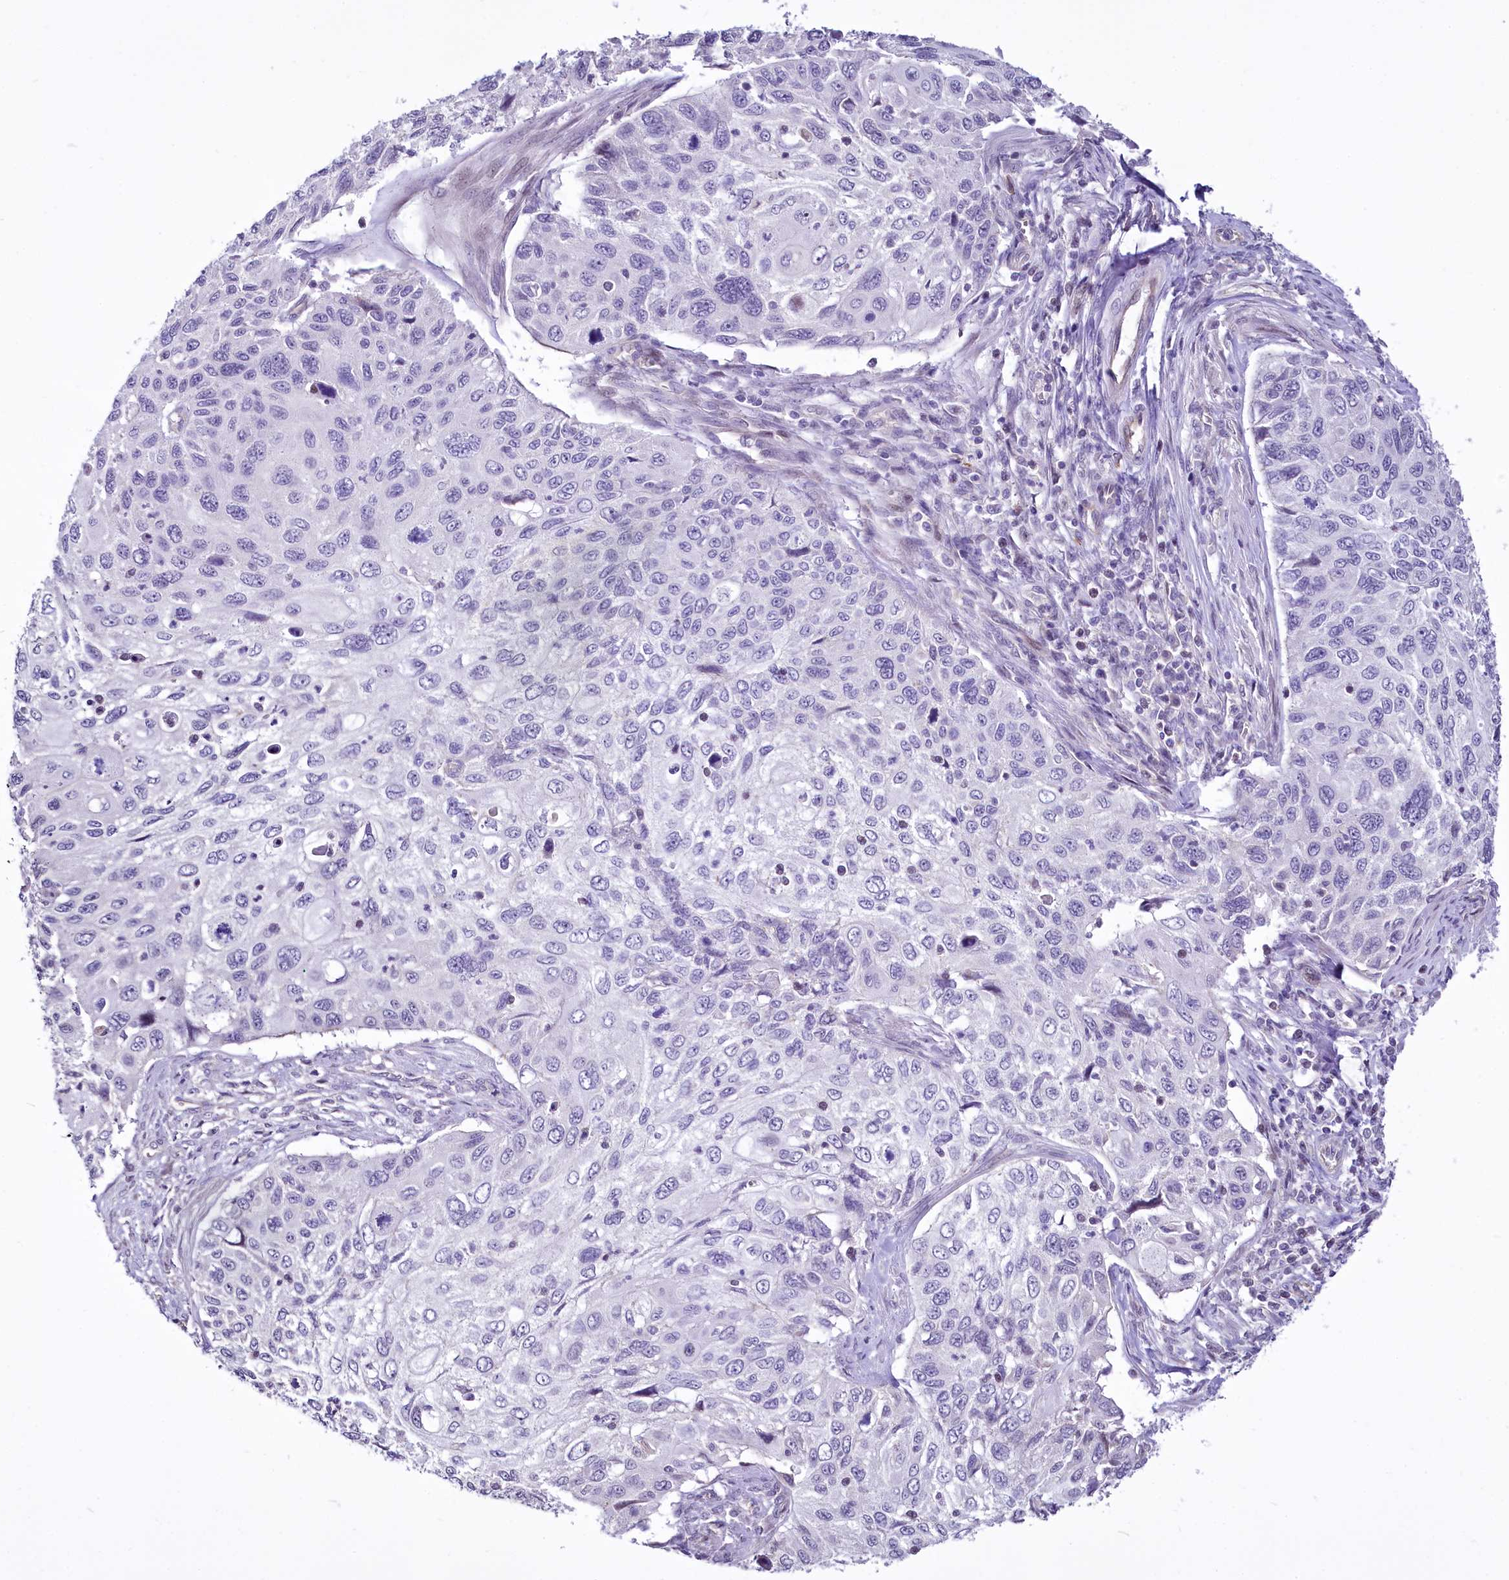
{"staining": {"intensity": "negative", "quantity": "none", "location": "none"}, "tissue": "cervical cancer", "cell_type": "Tumor cells", "image_type": "cancer", "snomed": [{"axis": "morphology", "description": "Squamous cell carcinoma, NOS"}, {"axis": "topography", "description": "Cervix"}], "caption": "Tumor cells show no significant expression in cervical squamous cell carcinoma.", "gene": "BANK1", "patient": {"sex": "female", "age": 70}}